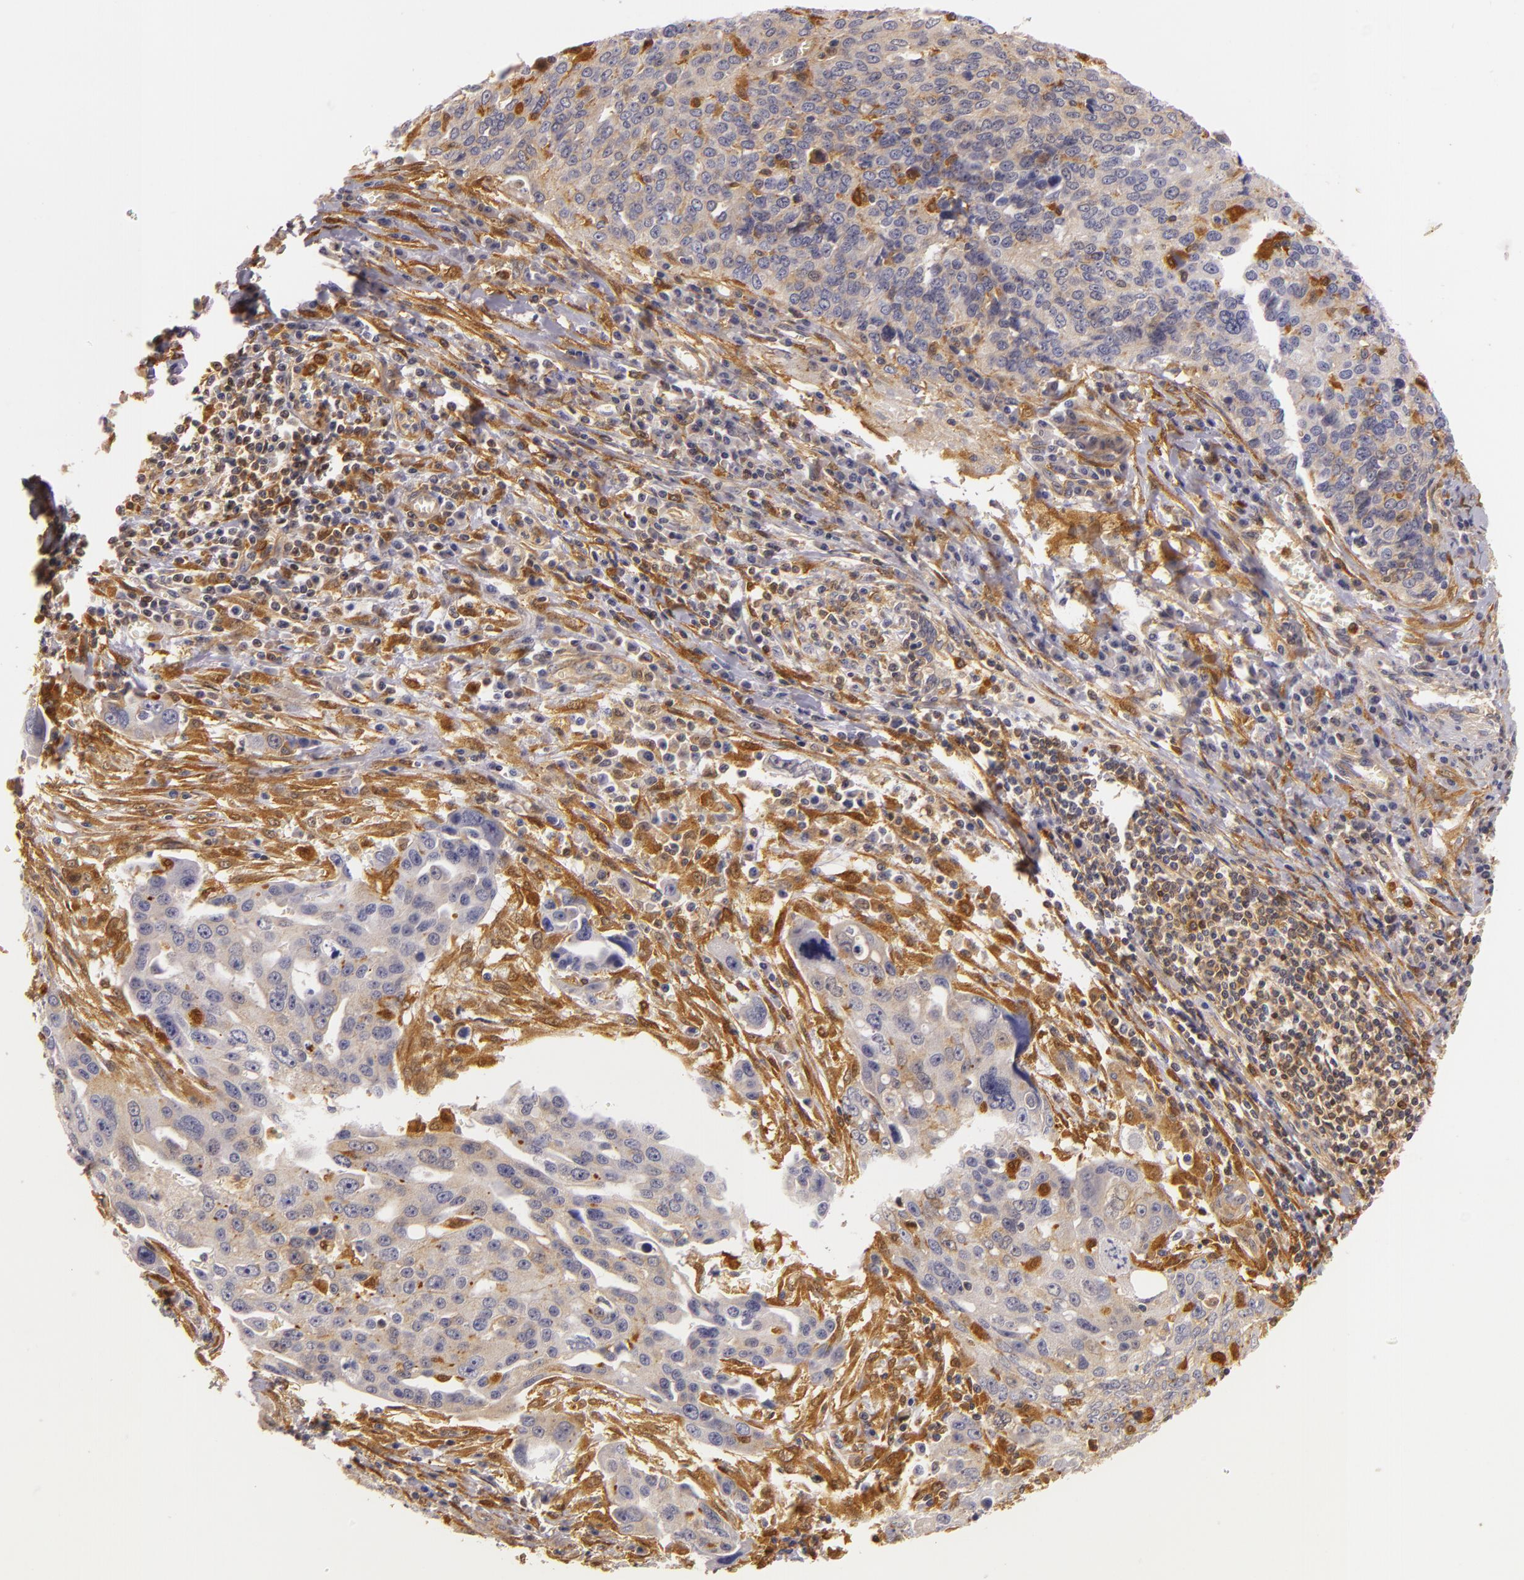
{"staining": {"intensity": "weak", "quantity": ">75%", "location": "cytoplasmic/membranous"}, "tissue": "ovarian cancer", "cell_type": "Tumor cells", "image_type": "cancer", "snomed": [{"axis": "morphology", "description": "Carcinoma, endometroid"}, {"axis": "topography", "description": "Ovary"}], "caption": "Protein staining exhibits weak cytoplasmic/membranous expression in about >75% of tumor cells in endometroid carcinoma (ovarian). The protein is shown in brown color, while the nuclei are stained blue.", "gene": "TOM1", "patient": {"sex": "female", "age": 75}}